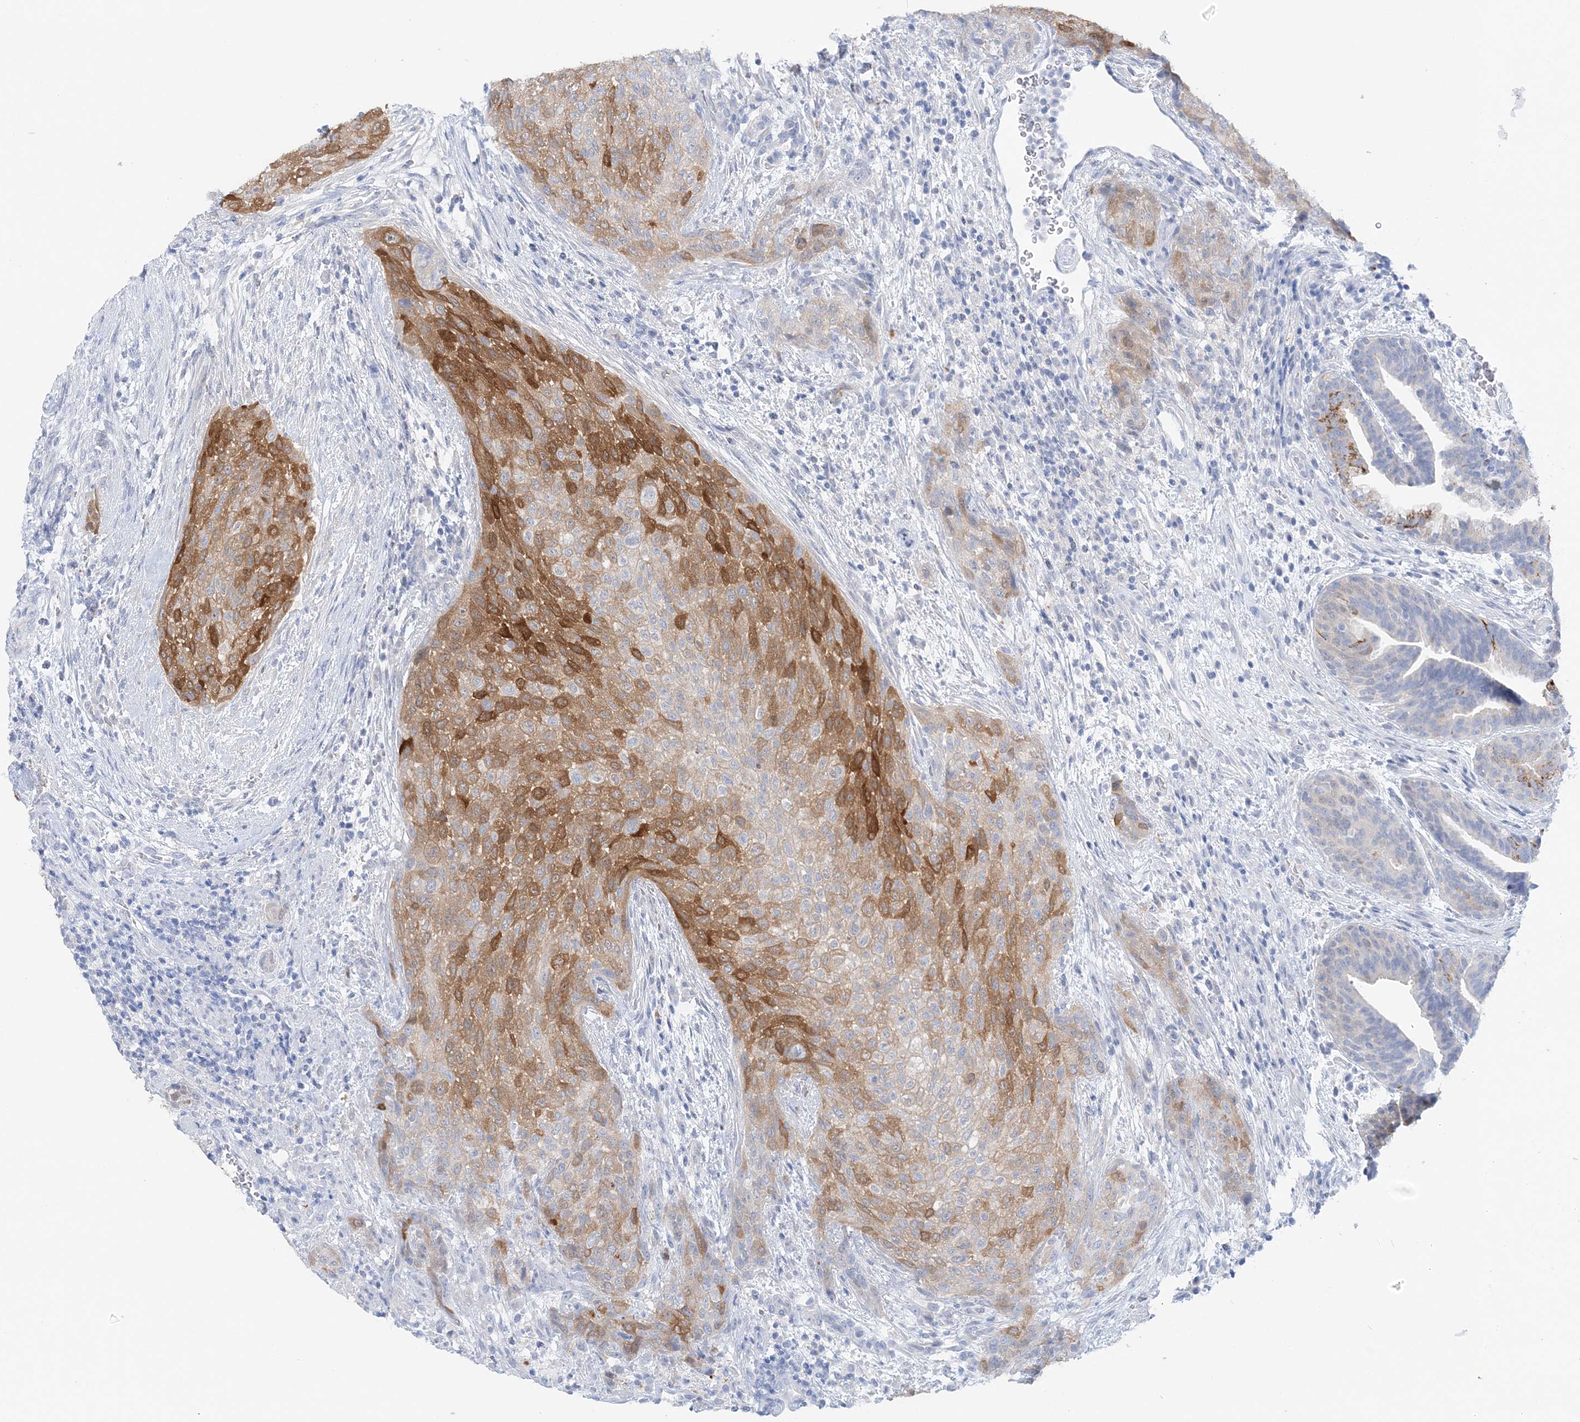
{"staining": {"intensity": "moderate", "quantity": "25%-75%", "location": "cytoplasmic/membranous"}, "tissue": "urothelial cancer", "cell_type": "Tumor cells", "image_type": "cancer", "snomed": [{"axis": "morphology", "description": "Urothelial carcinoma, High grade"}, {"axis": "topography", "description": "Urinary bladder"}], "caption": "This is an image of immunohistochemistry staining of urothelial carcinoma (high-grade), which shows moderate expression in the cytoplasmic/membranous of tumor cells.", "gene": "HMGCS1", "patient": {"sex": "male", "age": 35}}